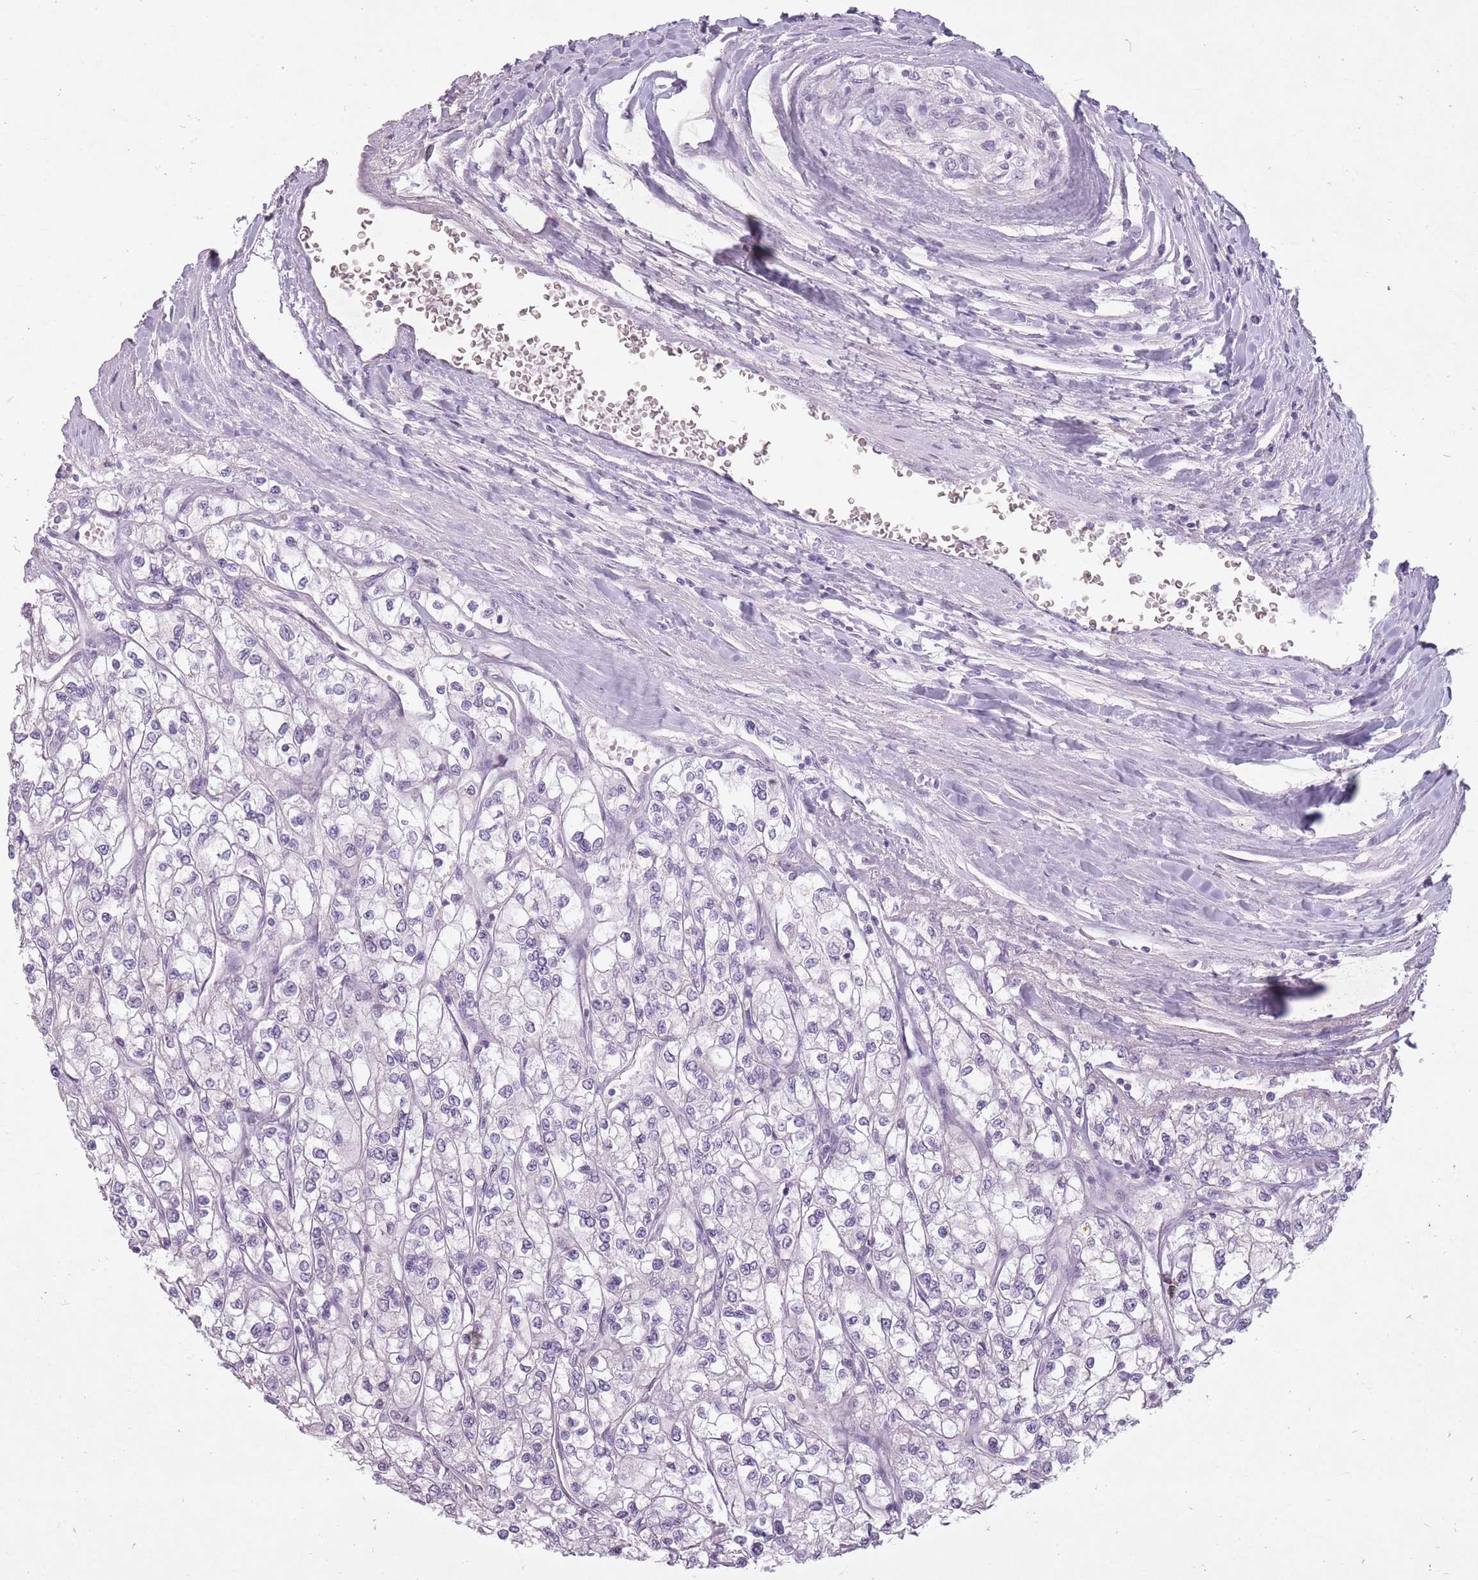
{"staining": {"intensity": "negative", "quantity": "none", "location": "none"}, "tissue": "renal cancer", "cell_type": "Tumor cells", "image_type": "cancer", "snomed": [{"axis": "morphology", "description": "Adenocarcinoma, NOS"}, {"axis": "topography", "description": "Kidney"}], "caption": "An image of human renal cancer (adenocarcinoma) is negative for staining in tumor cells.", "gene": "FAM43B", "patient": {"sex": "male", "age": 80}}